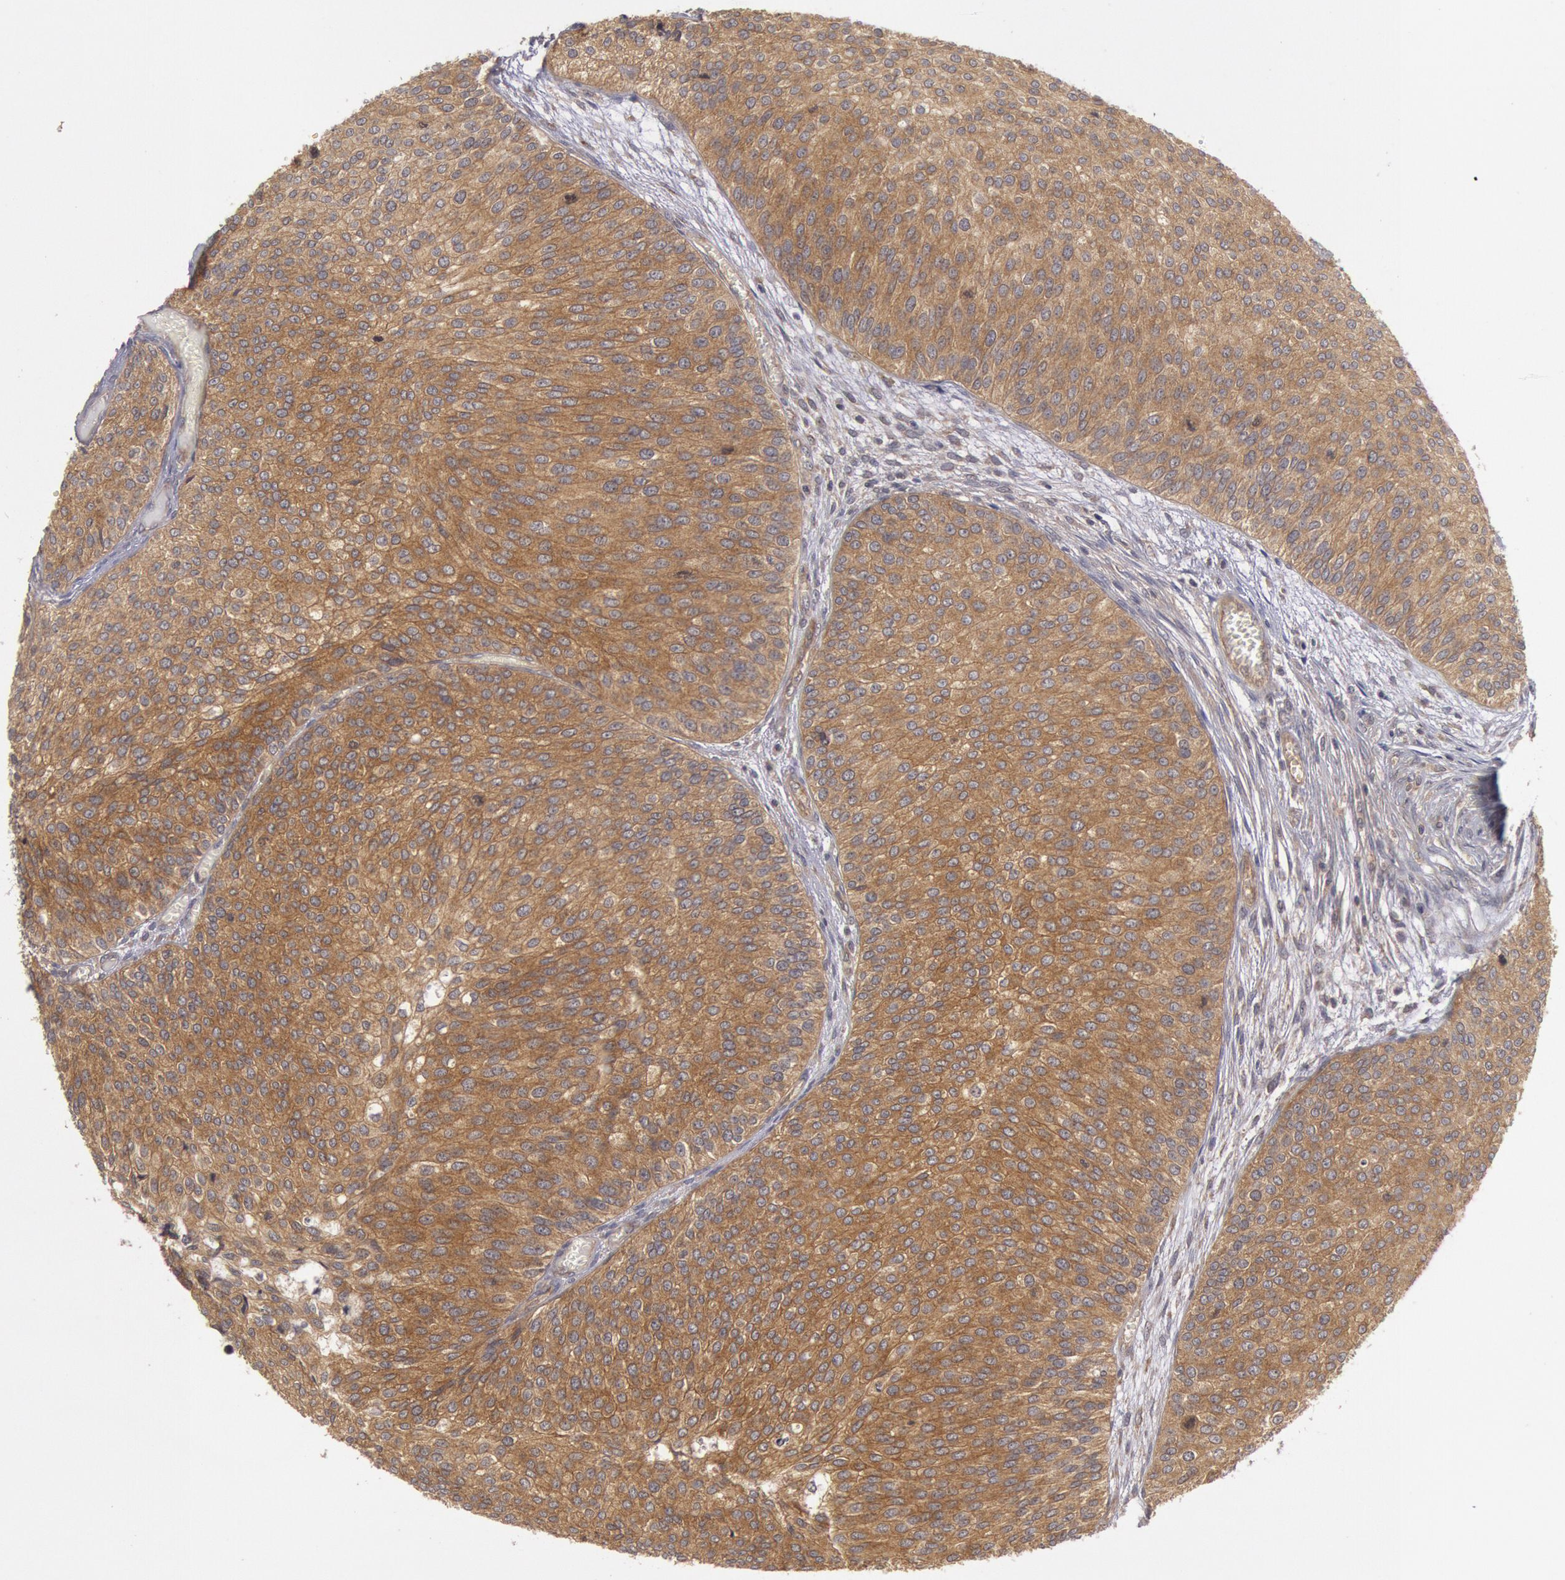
{"staining": {"intensity": "moderate", "quantity": ">75%", "location": "cytoplasmic/membranous"}, "tissue": "urothelial cancer", "cell_type": "Tumor cells", "image_type": "cancer", "snomed": [{"axis": "morphology", "description": "Urothelial carcinoma, Low grade"}, {"axis": "topography", "description": "Urinary bladder"}], "caption": "Protein expression analysis of urothelial carcinoma (low-grade) demonstrates moderate cytoplasmic/membranous positivity in about >75% of tumor cells.", "gene": "BRAF", "patient": {"sex": "male", "age": 84}}